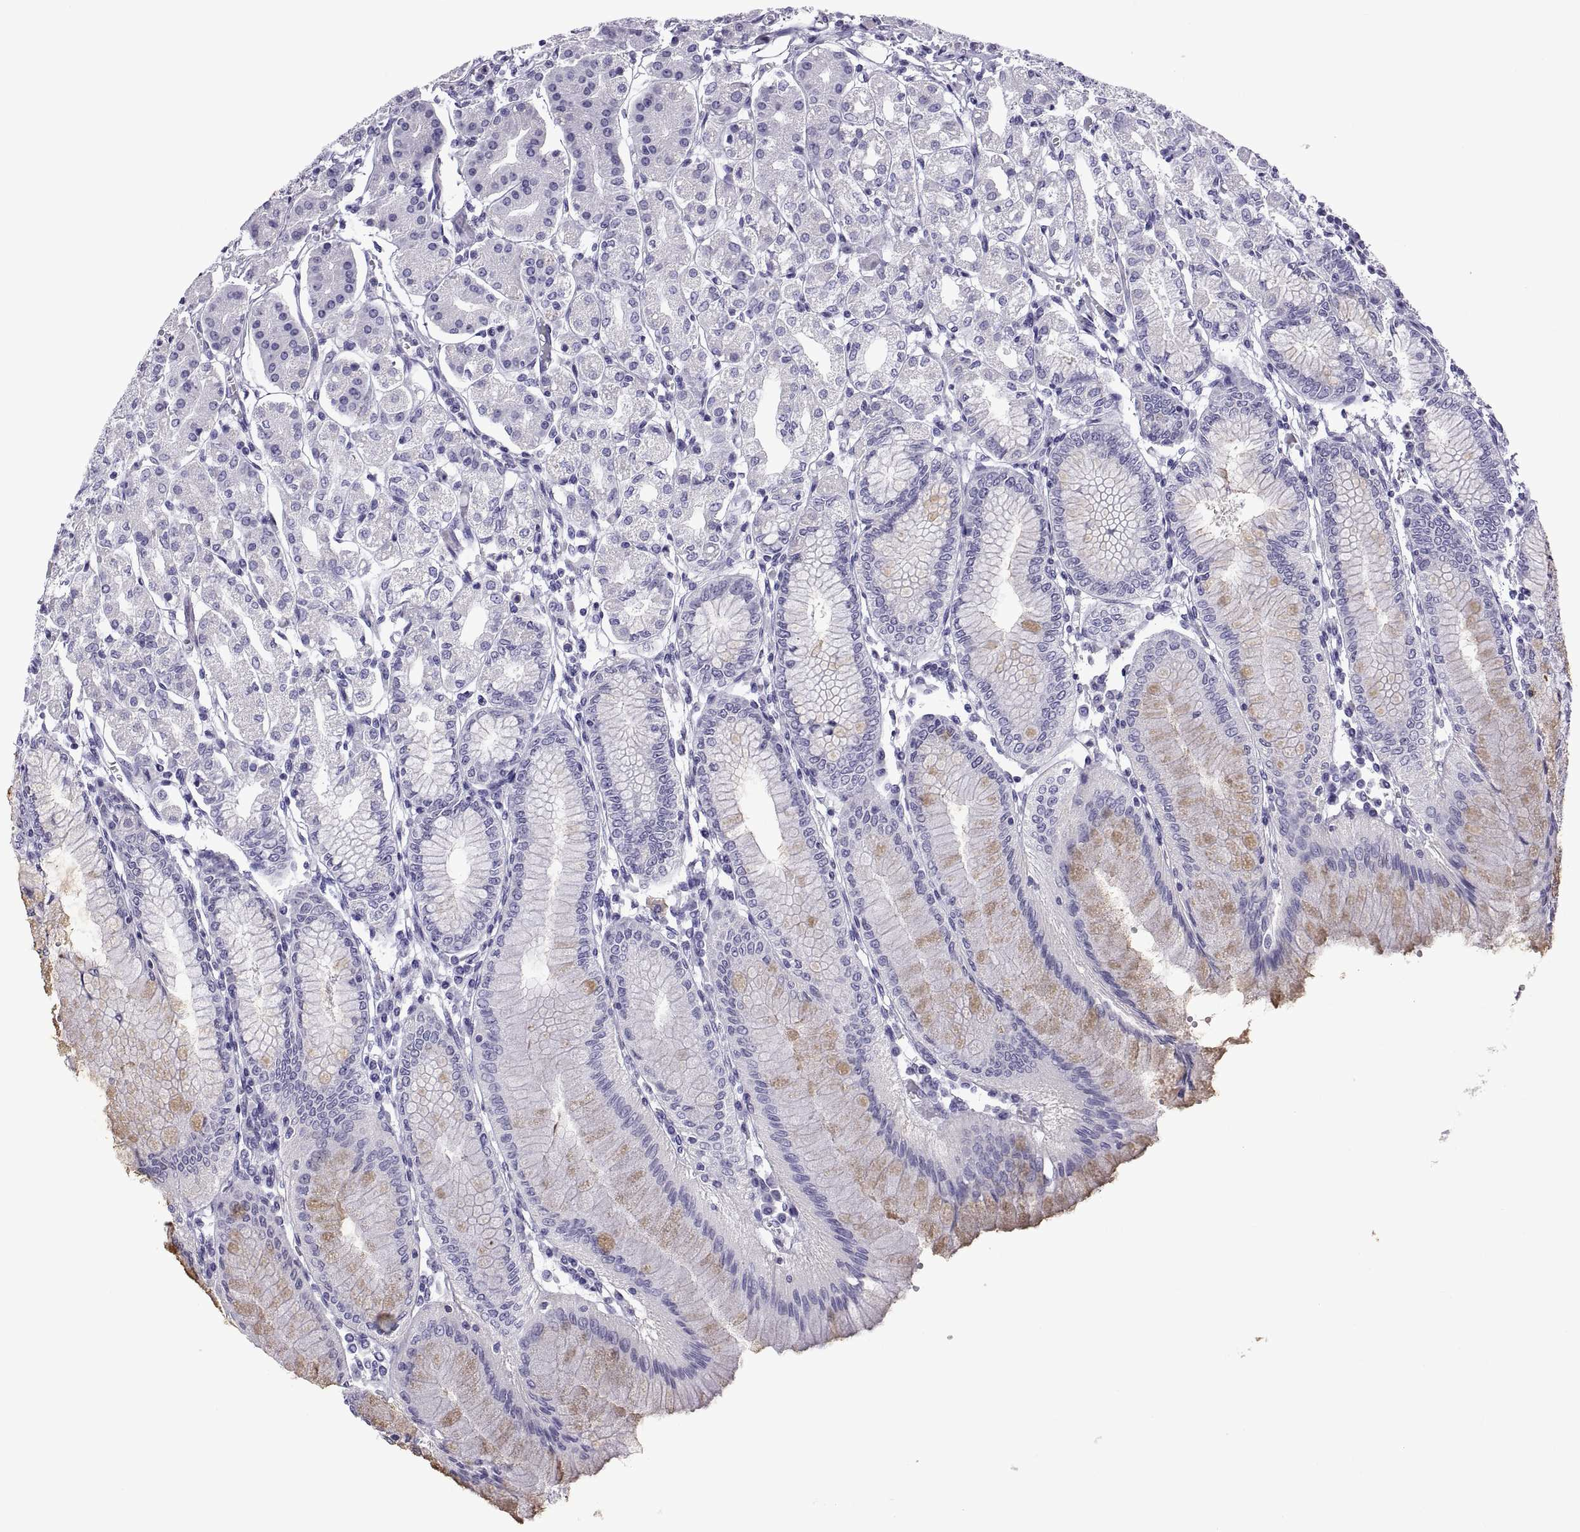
{"staining": {"intensity": "negative", "quantity": "none", "location": "none"}, "tissue": "stomach", "cell_type": "Glandular cells", "image_type": "normal", "snomed": [{"axis": "morphology", "description": "Normal tissue, NOS"}, {"axis": "topography", "description": "Skeletal muscle"}, {"axis": "topography", "description": "Stomach"}], "caption": "This is a histopathology image of immunohistochemistry (IHC) staining of normal stomach, which shows no positivity in glandular cells. (Brightfield microscopy of DAB immunohistochemistry (IHC) at high magnification).", "gene": "C3orf22", "patient": {"sex": "female", "age": 57}}